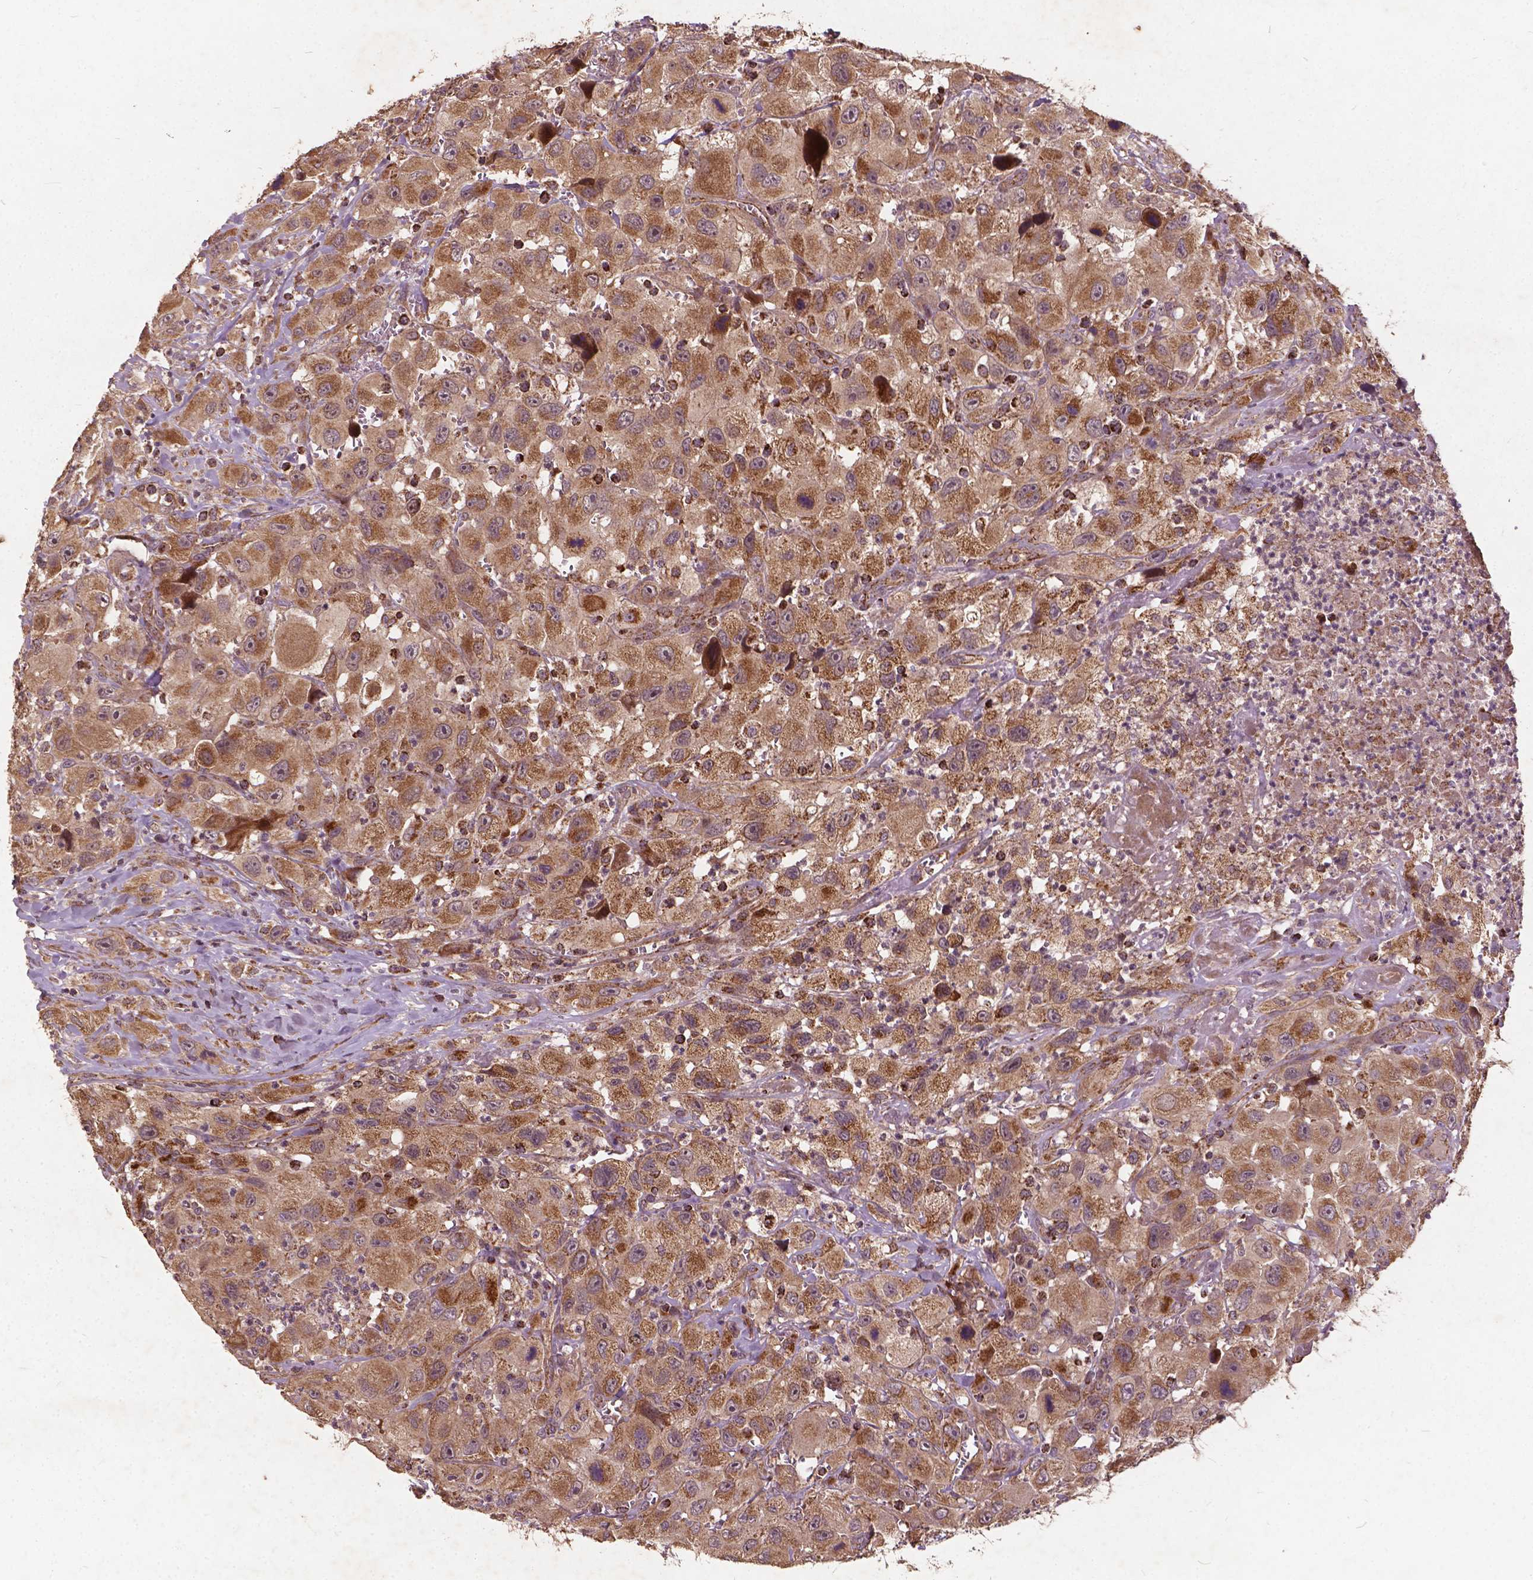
{"staining": {"intensity": "moderate", "quantity": ">75%", "location": "cytoplasmic/membranous"}, "tissue": "head and neck cancer", "cell_type": "Tumor cells", "image_type": "cancer", "snomed": [{"axis": "morphology", "description": "Squamous cell carcinoma, NOS"}, {"axis": "morphology", "description": "Squamous cell carcinoma, metastatic, NOS"}, {"axis": "topography", "description": "Oral tissue"}, {"axis": "topography", "description": "Head-Neck"}], "caption": "Protein staining of squamous cell carcinoma (head and neck) tissue exhibits moderate cytoplasmic/membranous expression in approximately >75% of tumor cells.", "gene": "UBXN2A", "patient": {"sex": "female", "age": 85}}